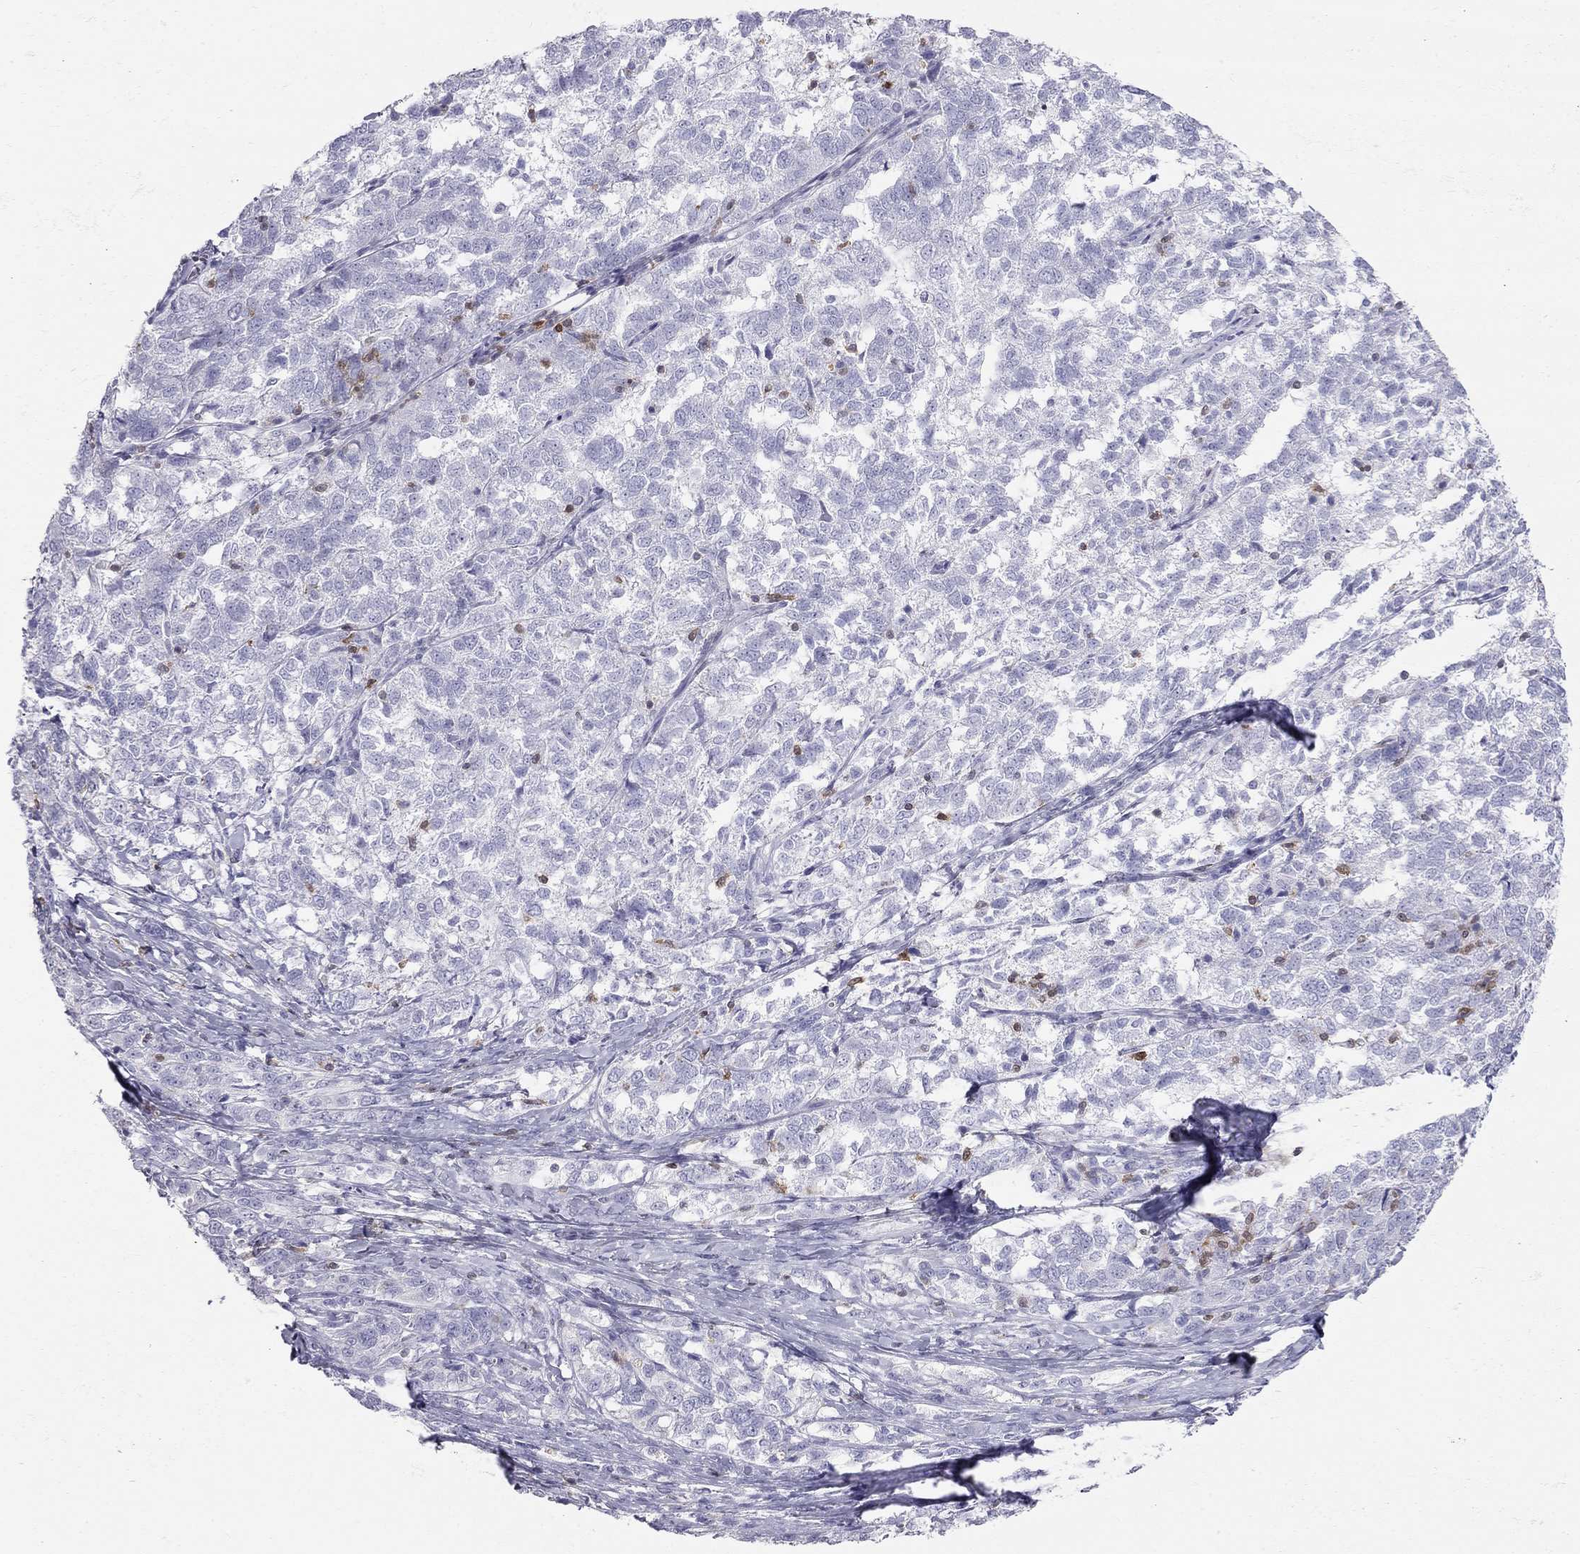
{"staining": {"intensity": "negative", "quantity": "none", "location": "none"}, "tissue": "ovarian cancer", "cell_type": "Tumor cells", "image_type": "cancer", "snomed": [{"axis": "morphology", "description": "Cystadenocarcinoma, serous, NOS"}, {"axis": "topography", "description": "Ovary"}], "caption": "Immunohistochemical staining of ovarian cancer (serous cystadenocarcinoma) reveals no significant expression in tumor cells.", "gene": "SH2D2A", "patient": {"sex": "female", "age": 71}}